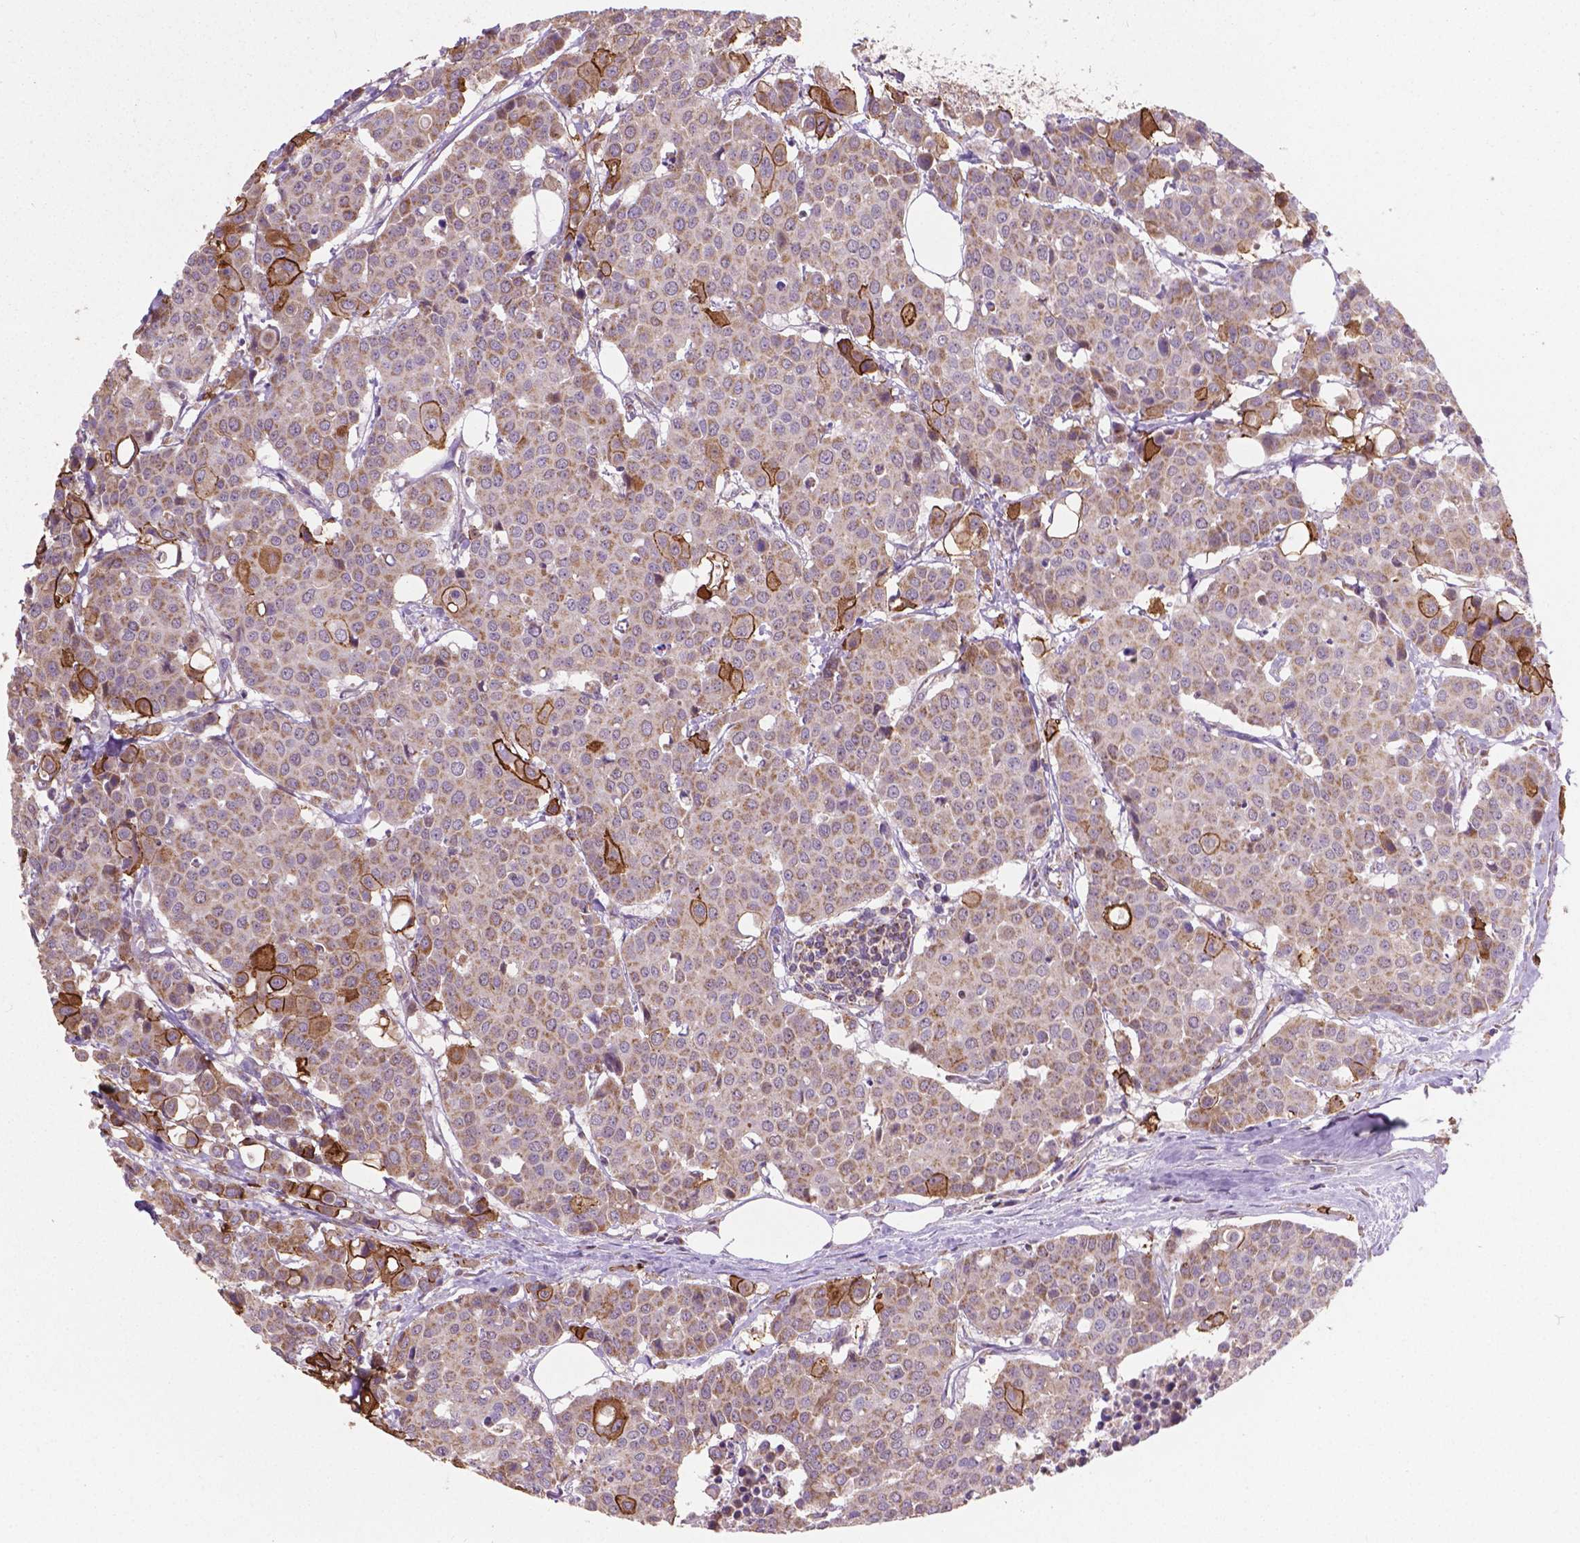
{"staining": {"intensity": "strong", "quantity": "<25%", "location": "cytoplasmic/membranous"}, "tissue": "carcinoid", "cell_type": "Tumor cells", "image_type": "cancer", "snomed": [{"axis": "morphology", "description": "Carcinoid, malignant, NOS"}, {"axis": "topography", "description": "Colon"}], "caption": "A high-resolution photomicrograph shows immunohistochemistry staining of carcinoid (malignant), which shows strong cytoplasmic/membranous expression in approximately <25% of tumor cells.", "gene": "TCAF1", "patient": {"sex": "male", "age": 81}}